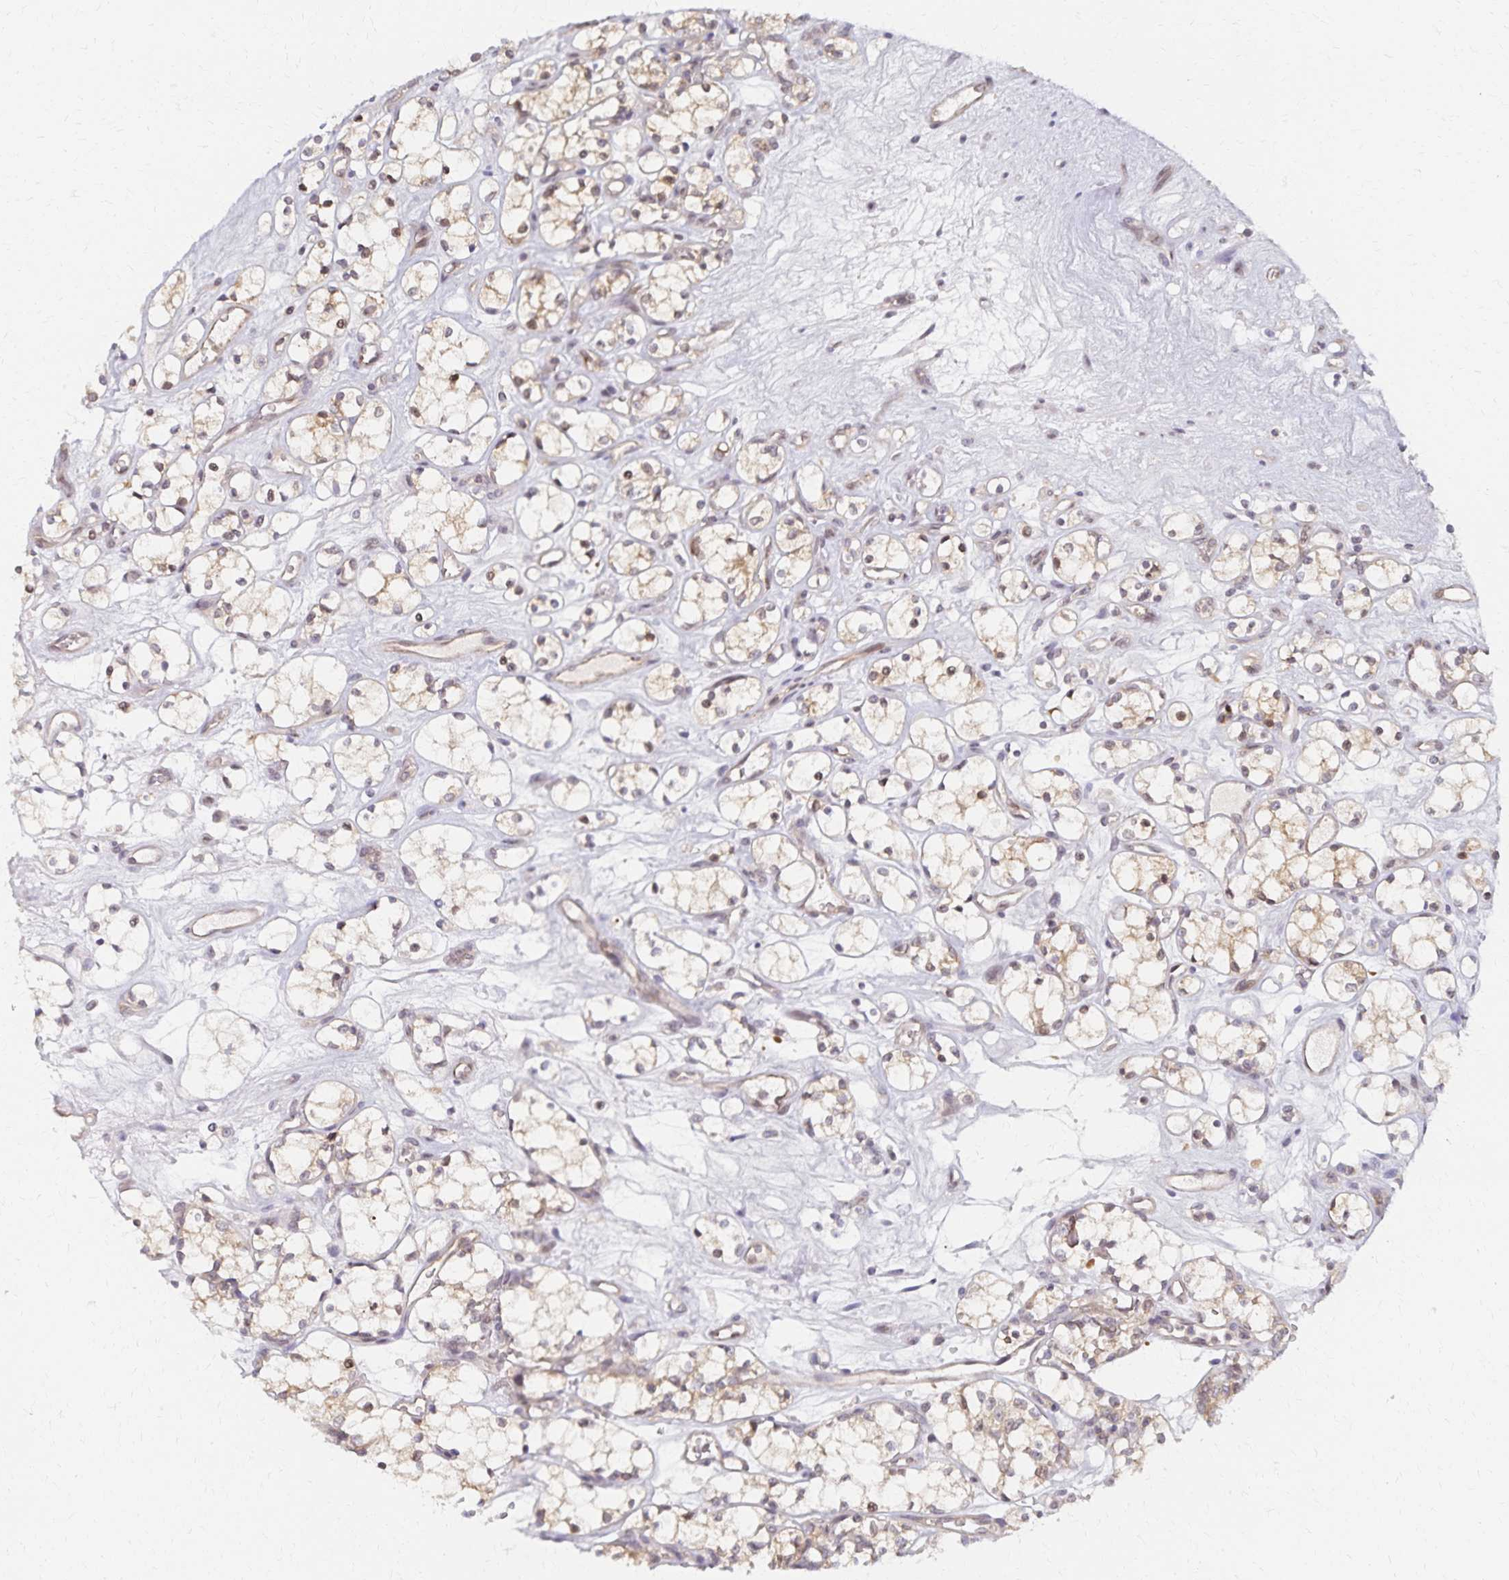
{"staining": {"intensity": "moderate", "quantity": "<25%", "location": "cytoplasmic/membranous"}, "tissue": "renal cancer", "cell_type": "Tumor cells", "image_type": "cancer", "snomed": [{"axis": "morphology", "description": "Adenocarcinoma, NOS"}, {"axis": "topography", "description": "Kidney"}], "caption": "Moderate cytoplasmic/membranous protein expression is present in about <25% of tumor cells in renal adenocarcinoma.", "gene": "RAB9B", "patient": {"sex": "female", "age": 69}}